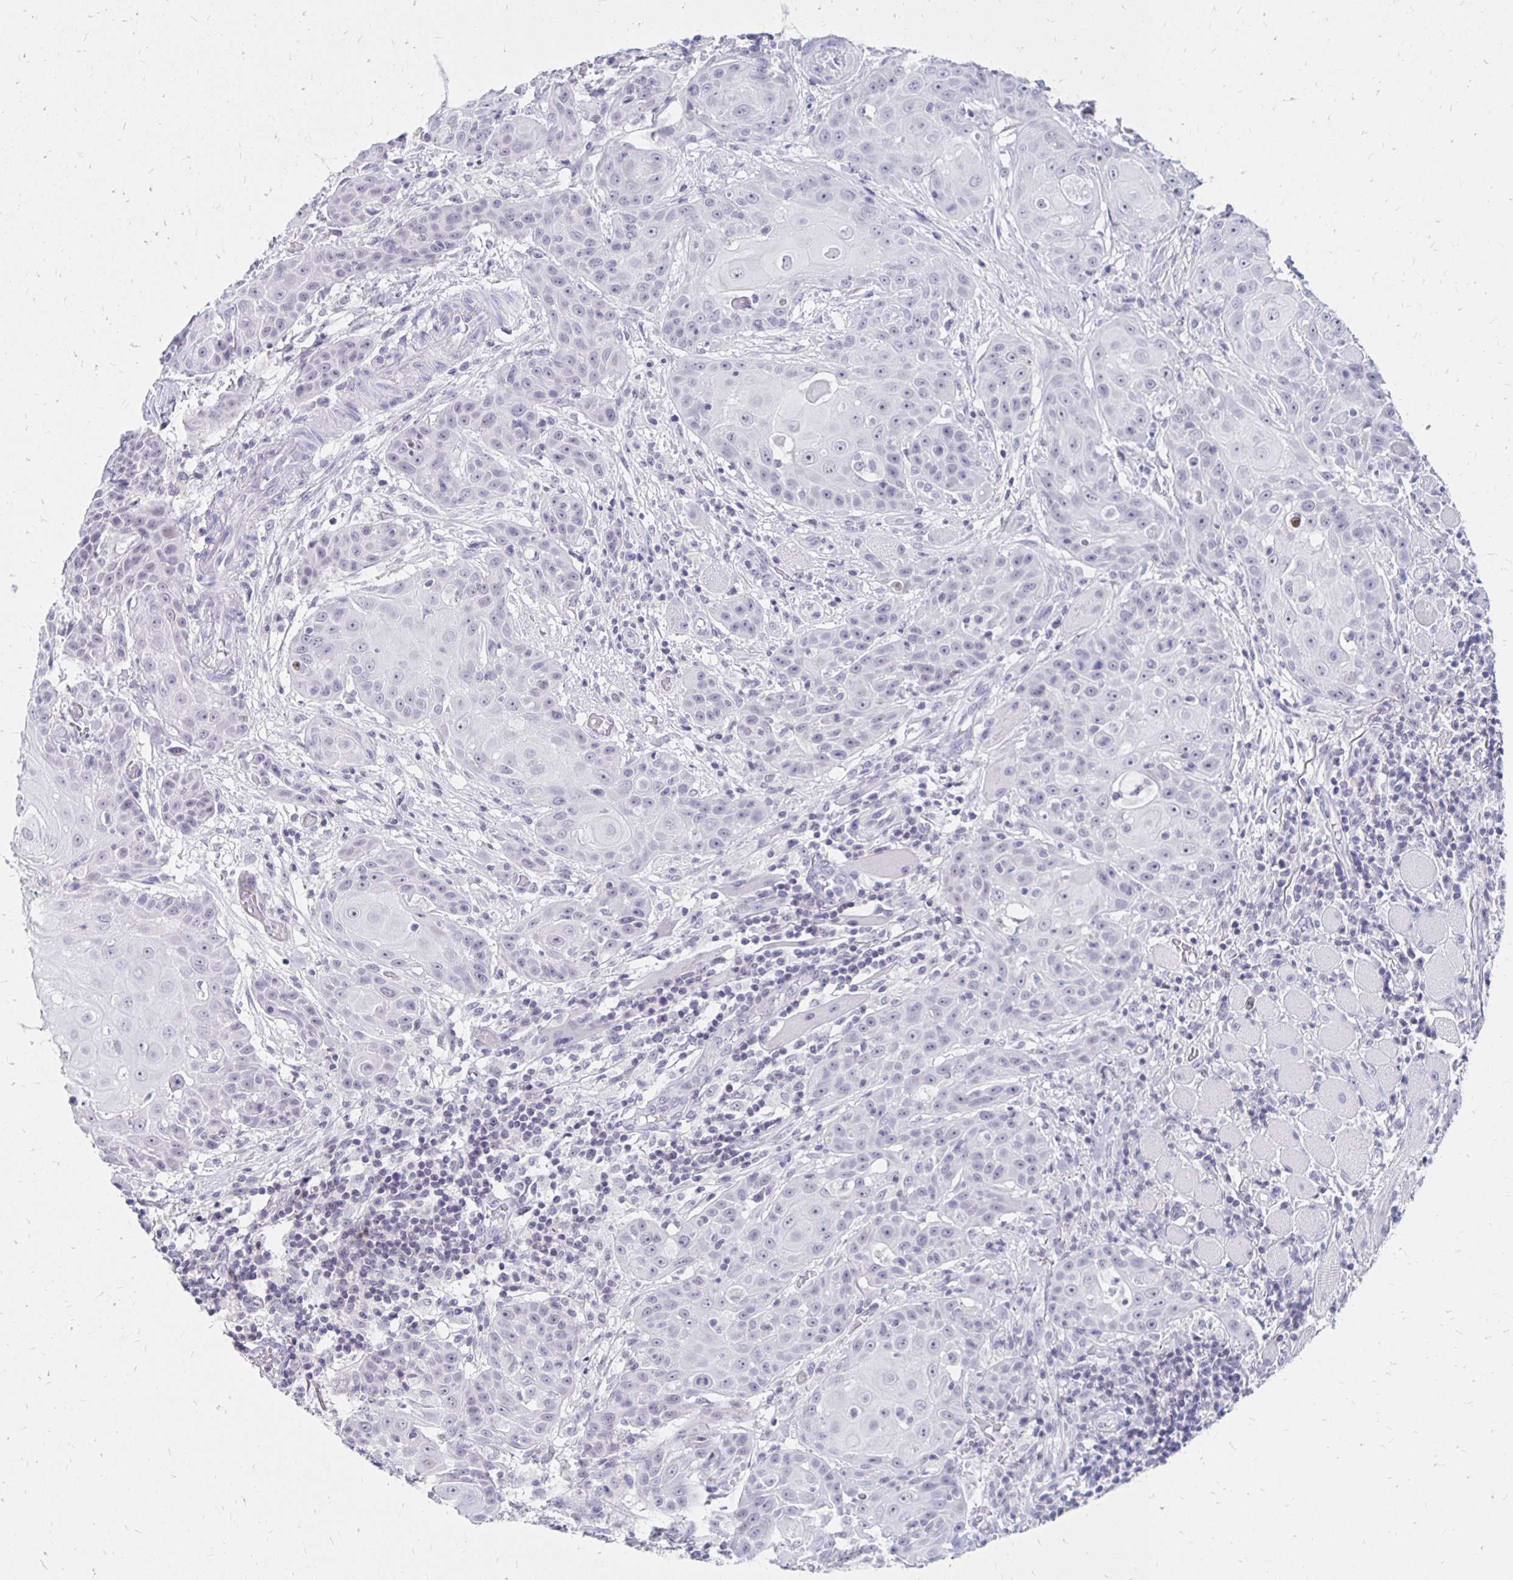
{"staining": {"intensity": "negative", "quantity": "none", "location": "none"}, "tissue": "head and neck cancer", "cell_type": "Tumor cells", "image_type": "cancer", "snomed": [{"axis": "morphology", "description": "Normal tissue, NOS"}, {"axis": "morphology", "description": "Squamous cell carcinoma, NOS"}, {"axis": "topography", "description": "Oral tissue"}, {"axis": "topography", "description": "Head-Neck"}], "caption": "Human head and neck cancer stained for a protein using immunohistochemistry displays no positivity in tumor cells.", "gene": "SYT2", "patient": {"sex": "female", "age": 55}}